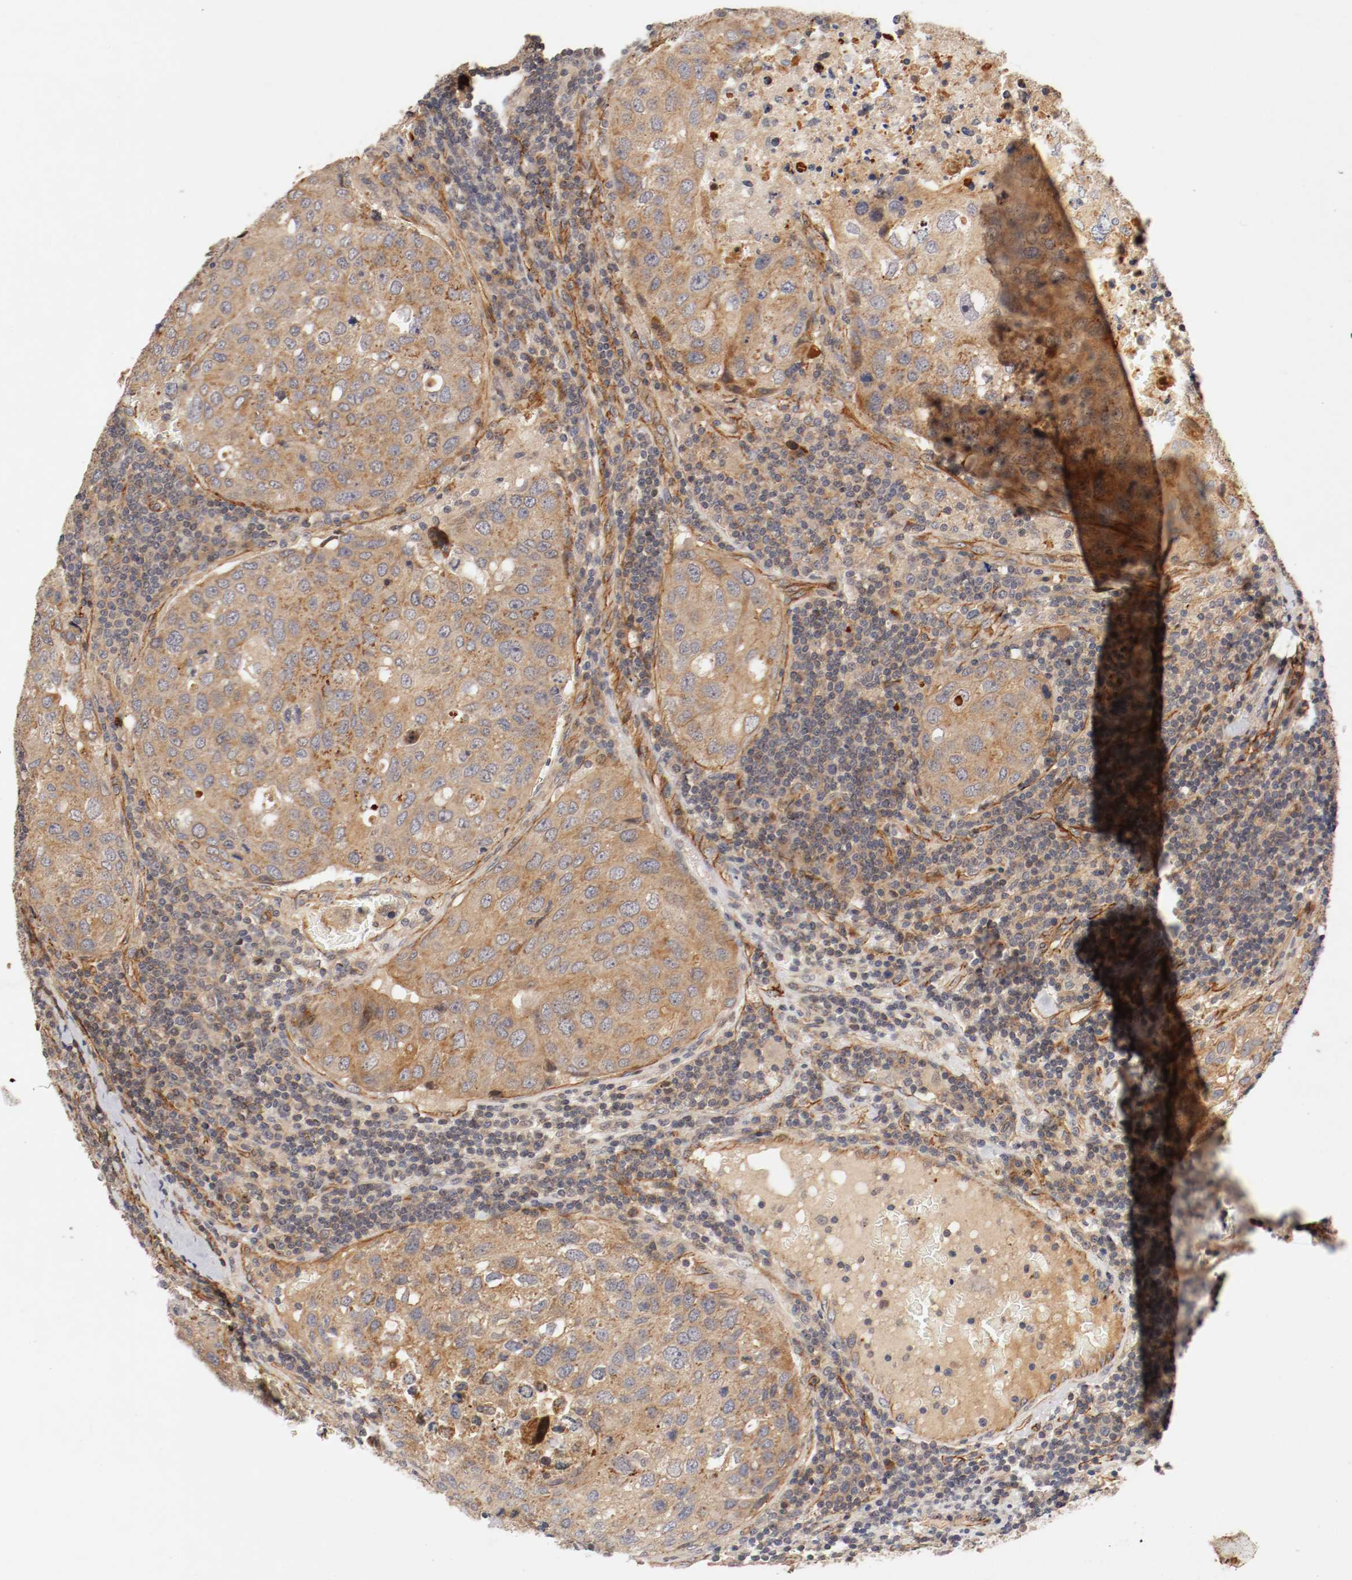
{"staining": {"intensity": "moderate", "quantity": ">75%", "location": "cytoplasmic/membranous"}, "tissue": "urothelial cancer", "cell_type": "Tumor cells", "image_type": "cancer", "snomed": [{"axis": "morphology", "description": "Urothelial carcinoma, High grade"}, {"axis": "topography", "description": "Lymph node"}, {"axis": "topography", "description": "Urinary bladder"}], "caption": "This photomicrograph reveals immunohistochemistry (IHC) staining of urothelial cancer, with medium moderate cytoplasmic/membranous positivity in approximately >75% of tumor cells.", "gene": "TYK2", "patient": {"sex": "male", "age": 51}}